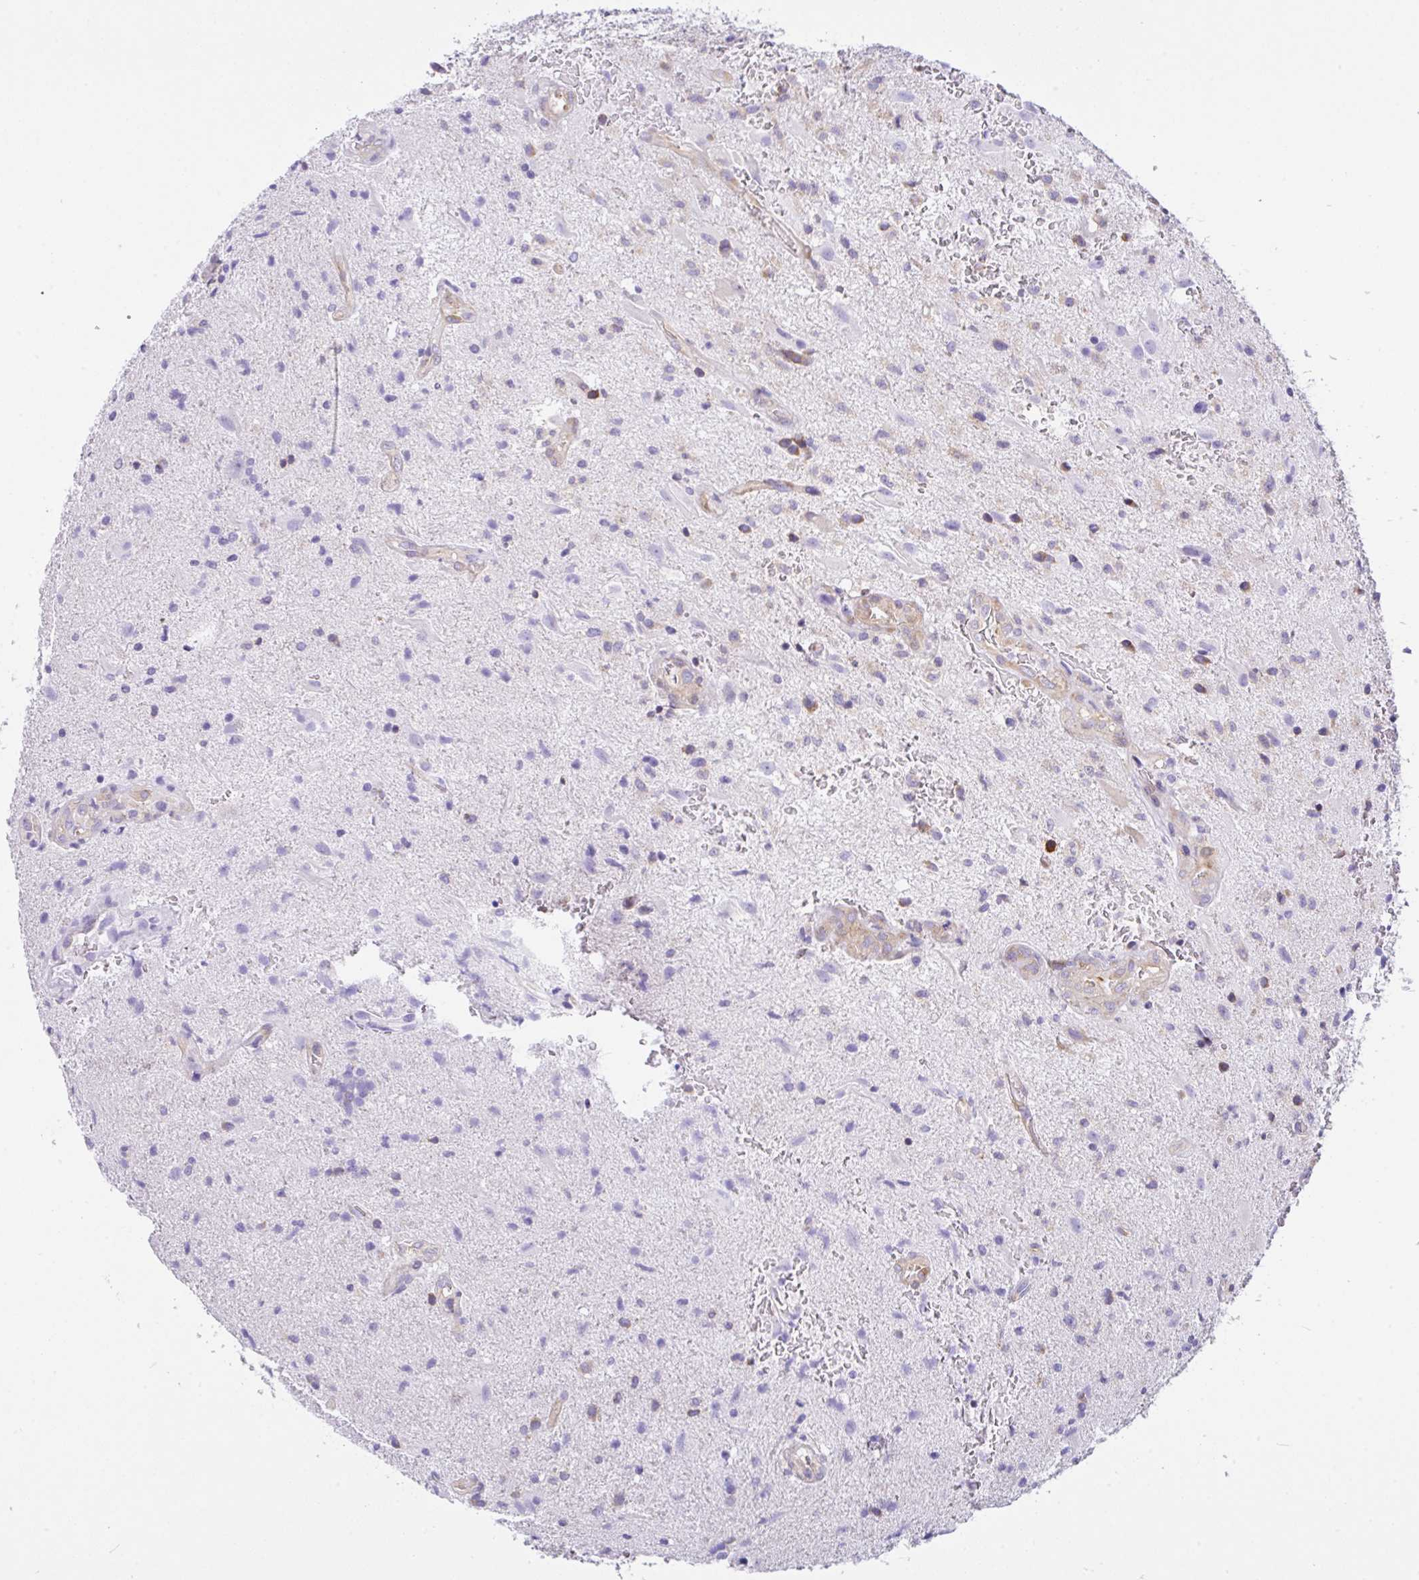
{"staining": {"intensity": "negative", "quantity": "none", "location": "none"}, "tissue": "glioma", "cell_type": "Tumor cells", "image_type": "cancer", "snomed": [{"axis": "morphology", "description": "Glioma, malignant, High grade"}, {"axis": "topography", "description": "Brain"}], "caption": "High power microscopy image of an IHC histopathology image of glioma, revealing no significant expression in tumor cells.", "gene": "GFPT2", "patient": {"sex": "male", "age": 67}}